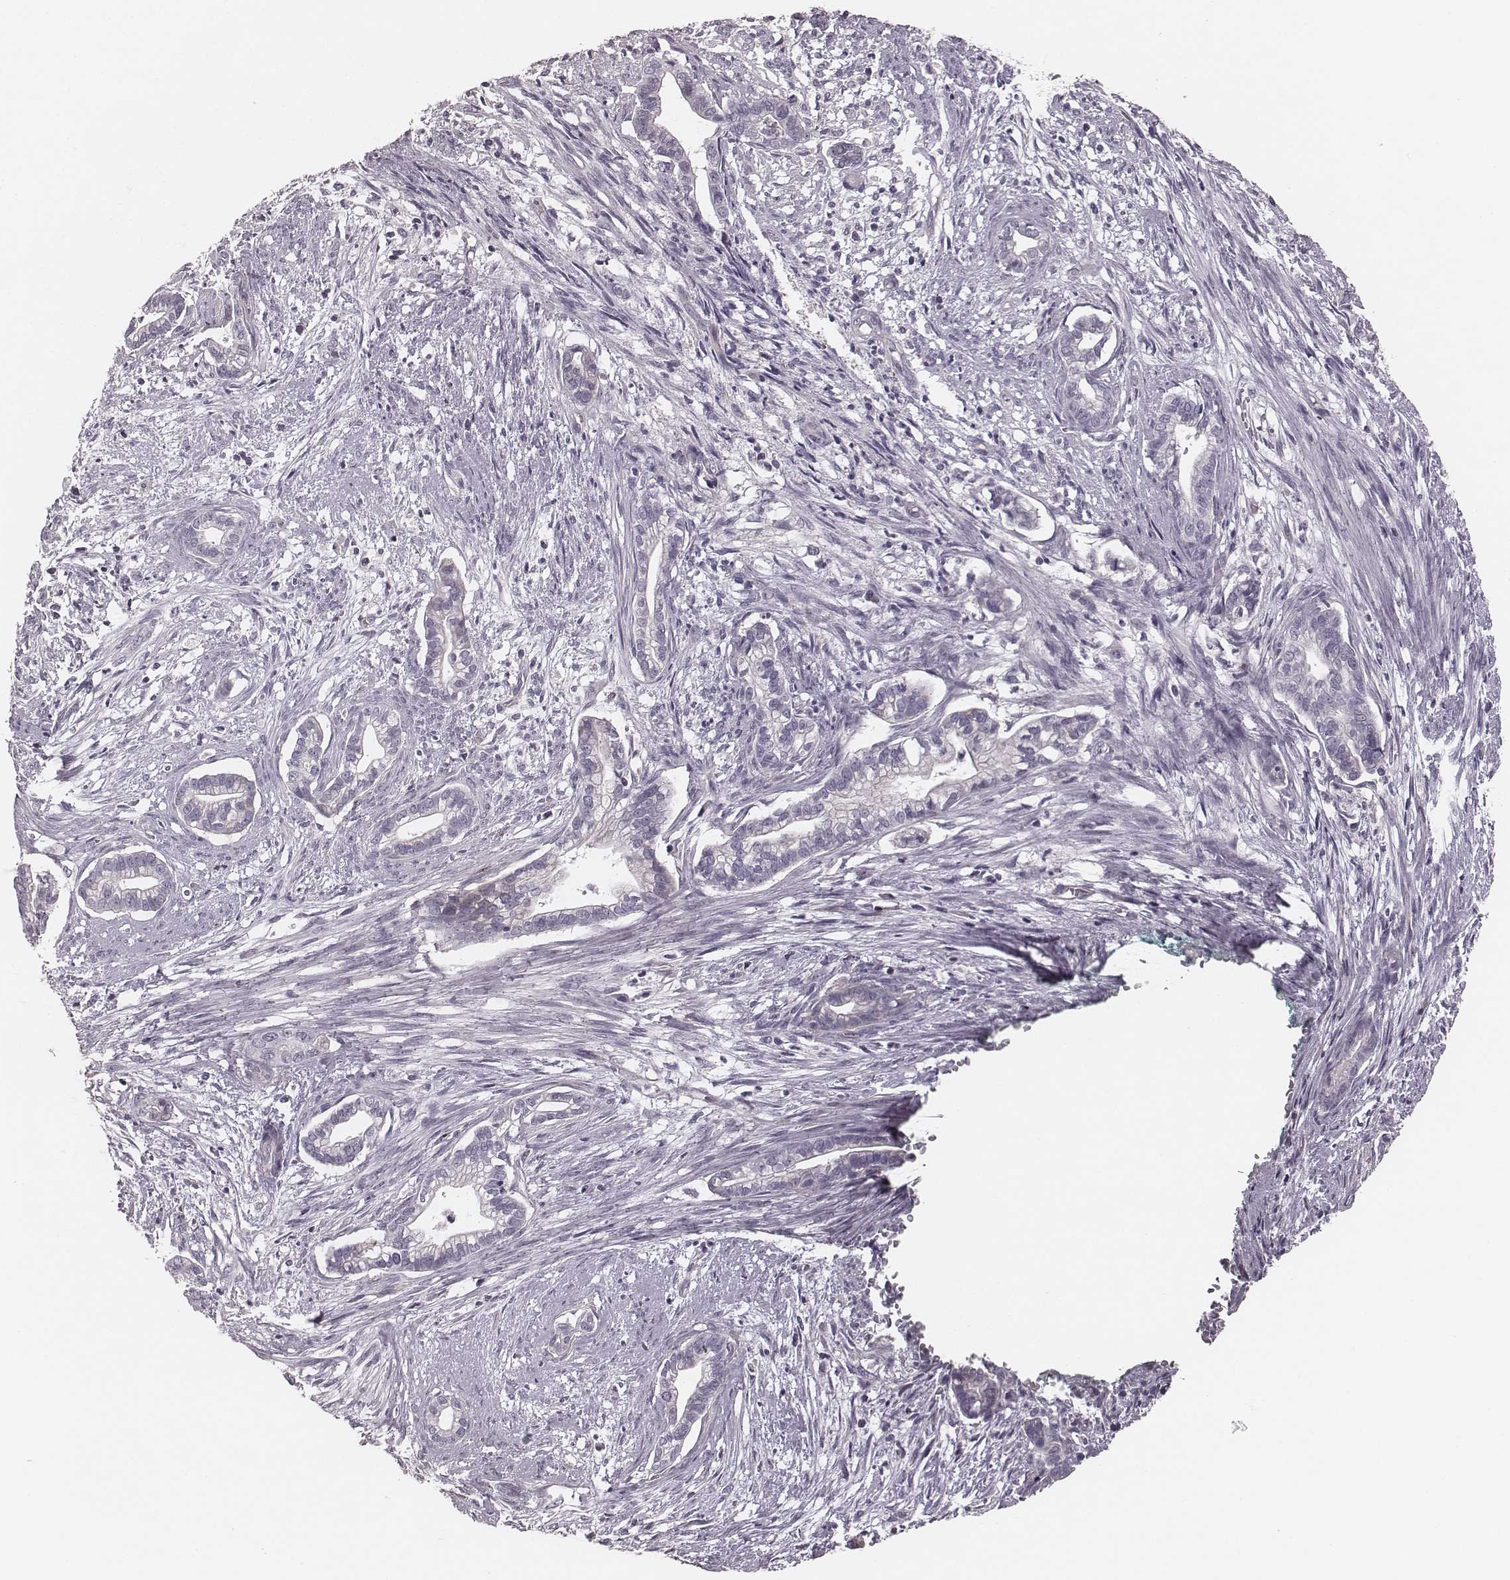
{"staining": {"intensity": "negative", "quantity": "none", "location": "none"}, "tissue": "cervical cancer", "cell_type": "Tumor cells", "image_type": "cancer", "snomed": [{"axis": "morphology", "description": "Adenocarcinoma, NOS"}, {"axis": "topography", "description": "Cervix"}], "caption": "Cervical cancer (adenocarcinoma) was stained to show a protein in brown. There is no significant expression in tumor cells.", "gene": "S100Z", "patient": {"sex": "female", "age": 62}}